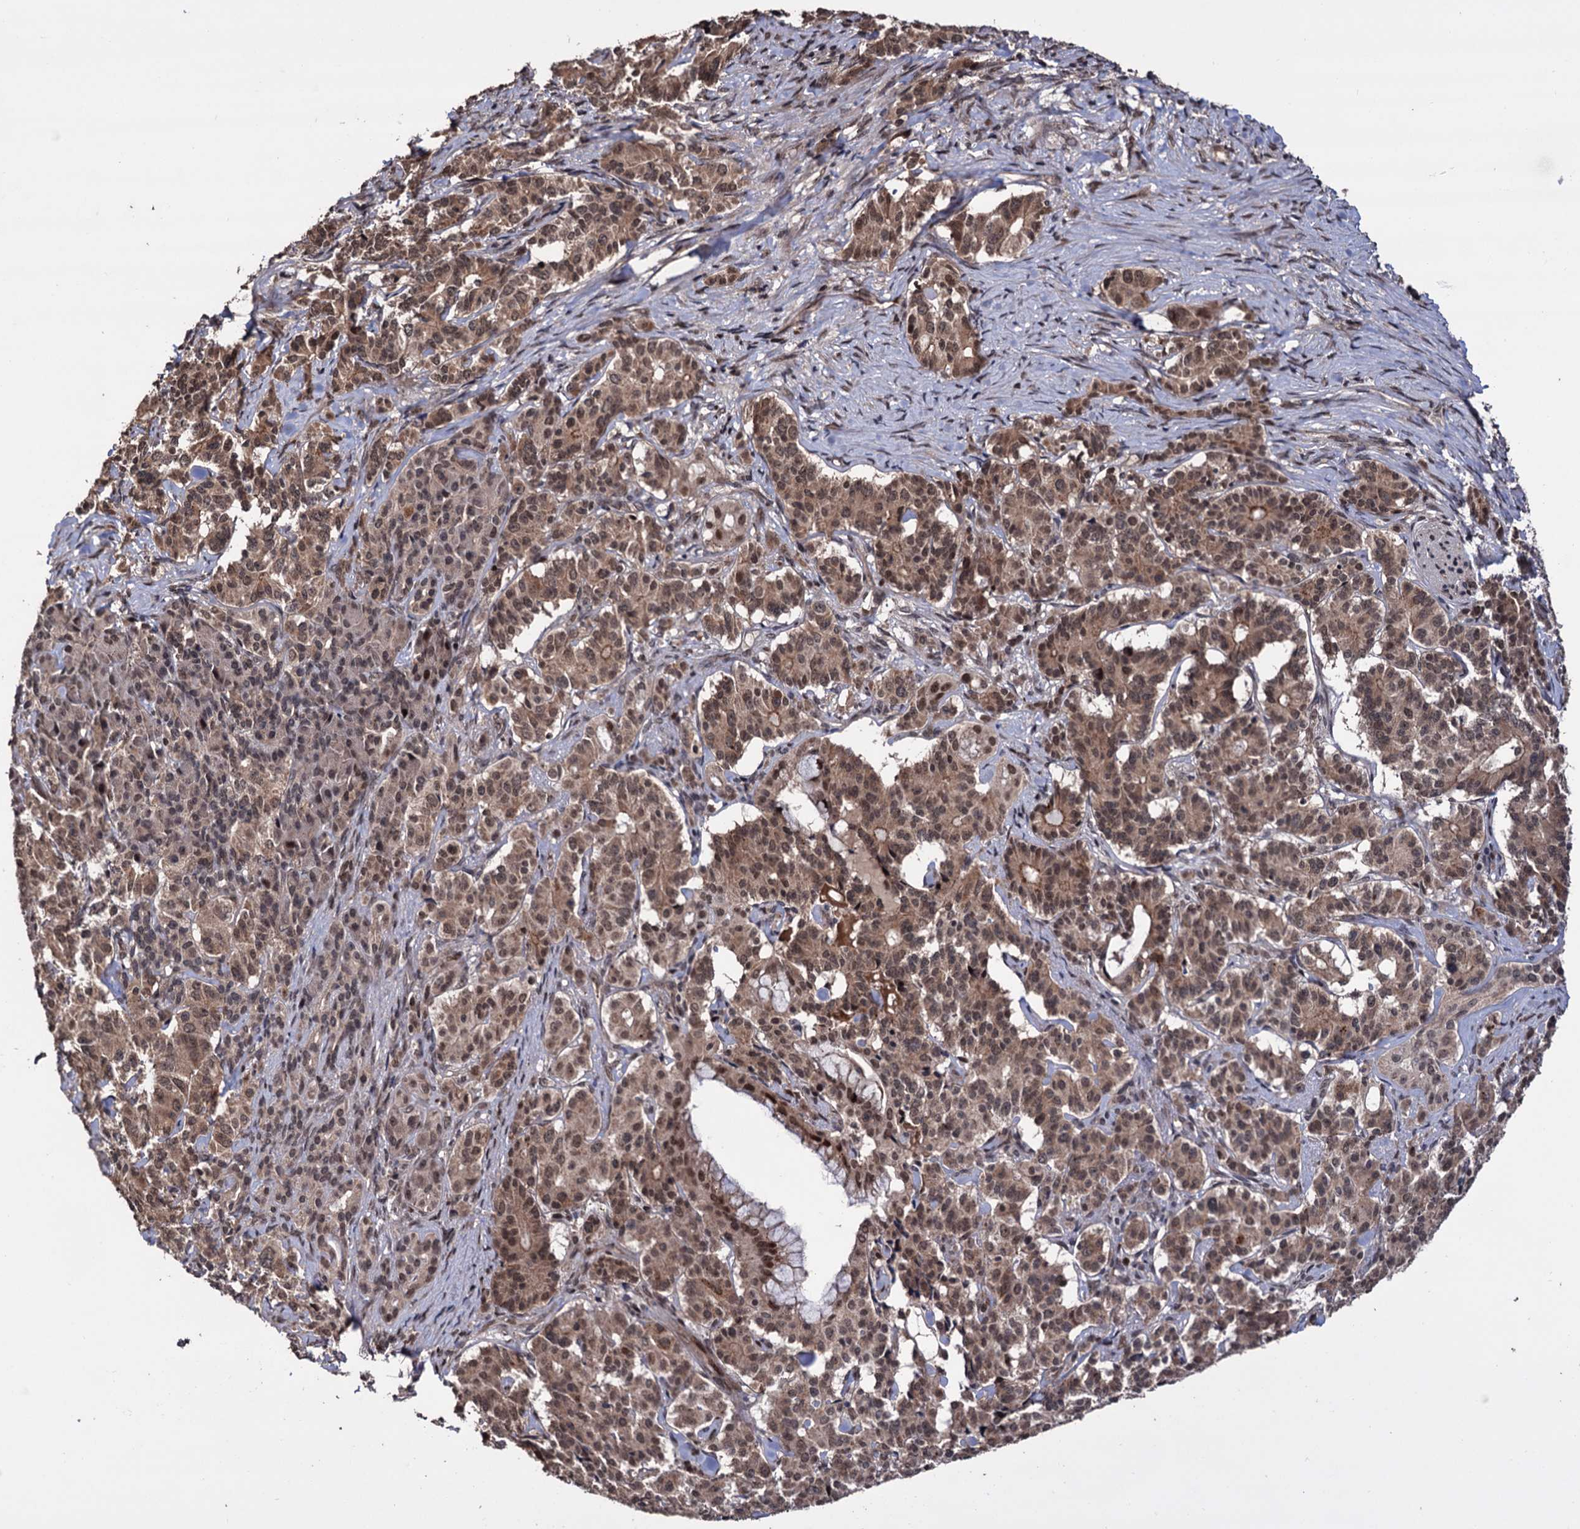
{"staining": {"intensity": "moderate", "quantity": ">75%", "location": "cytoplasmic/membranous,nuclear"}, "tissue": "pancreatic cancer", "cell_type": "Tumor cells", "image_type": "cancer", "snomed": [{"axis": "morphology", "description": "Adenocarcinoma, NOS"}, {"axis": "topography", "description": "Pancreas"}], "caption": "DAB (3,3'-diaminobenzidine) immunohistochemical staining of pancreatic cancer reveals moderate cytoplasmic/membranous and nuclear protein positivity in approximately >75% of tumor cells.", "gene": "KLF5", "patient": {"sex": "female", "age": 74}}